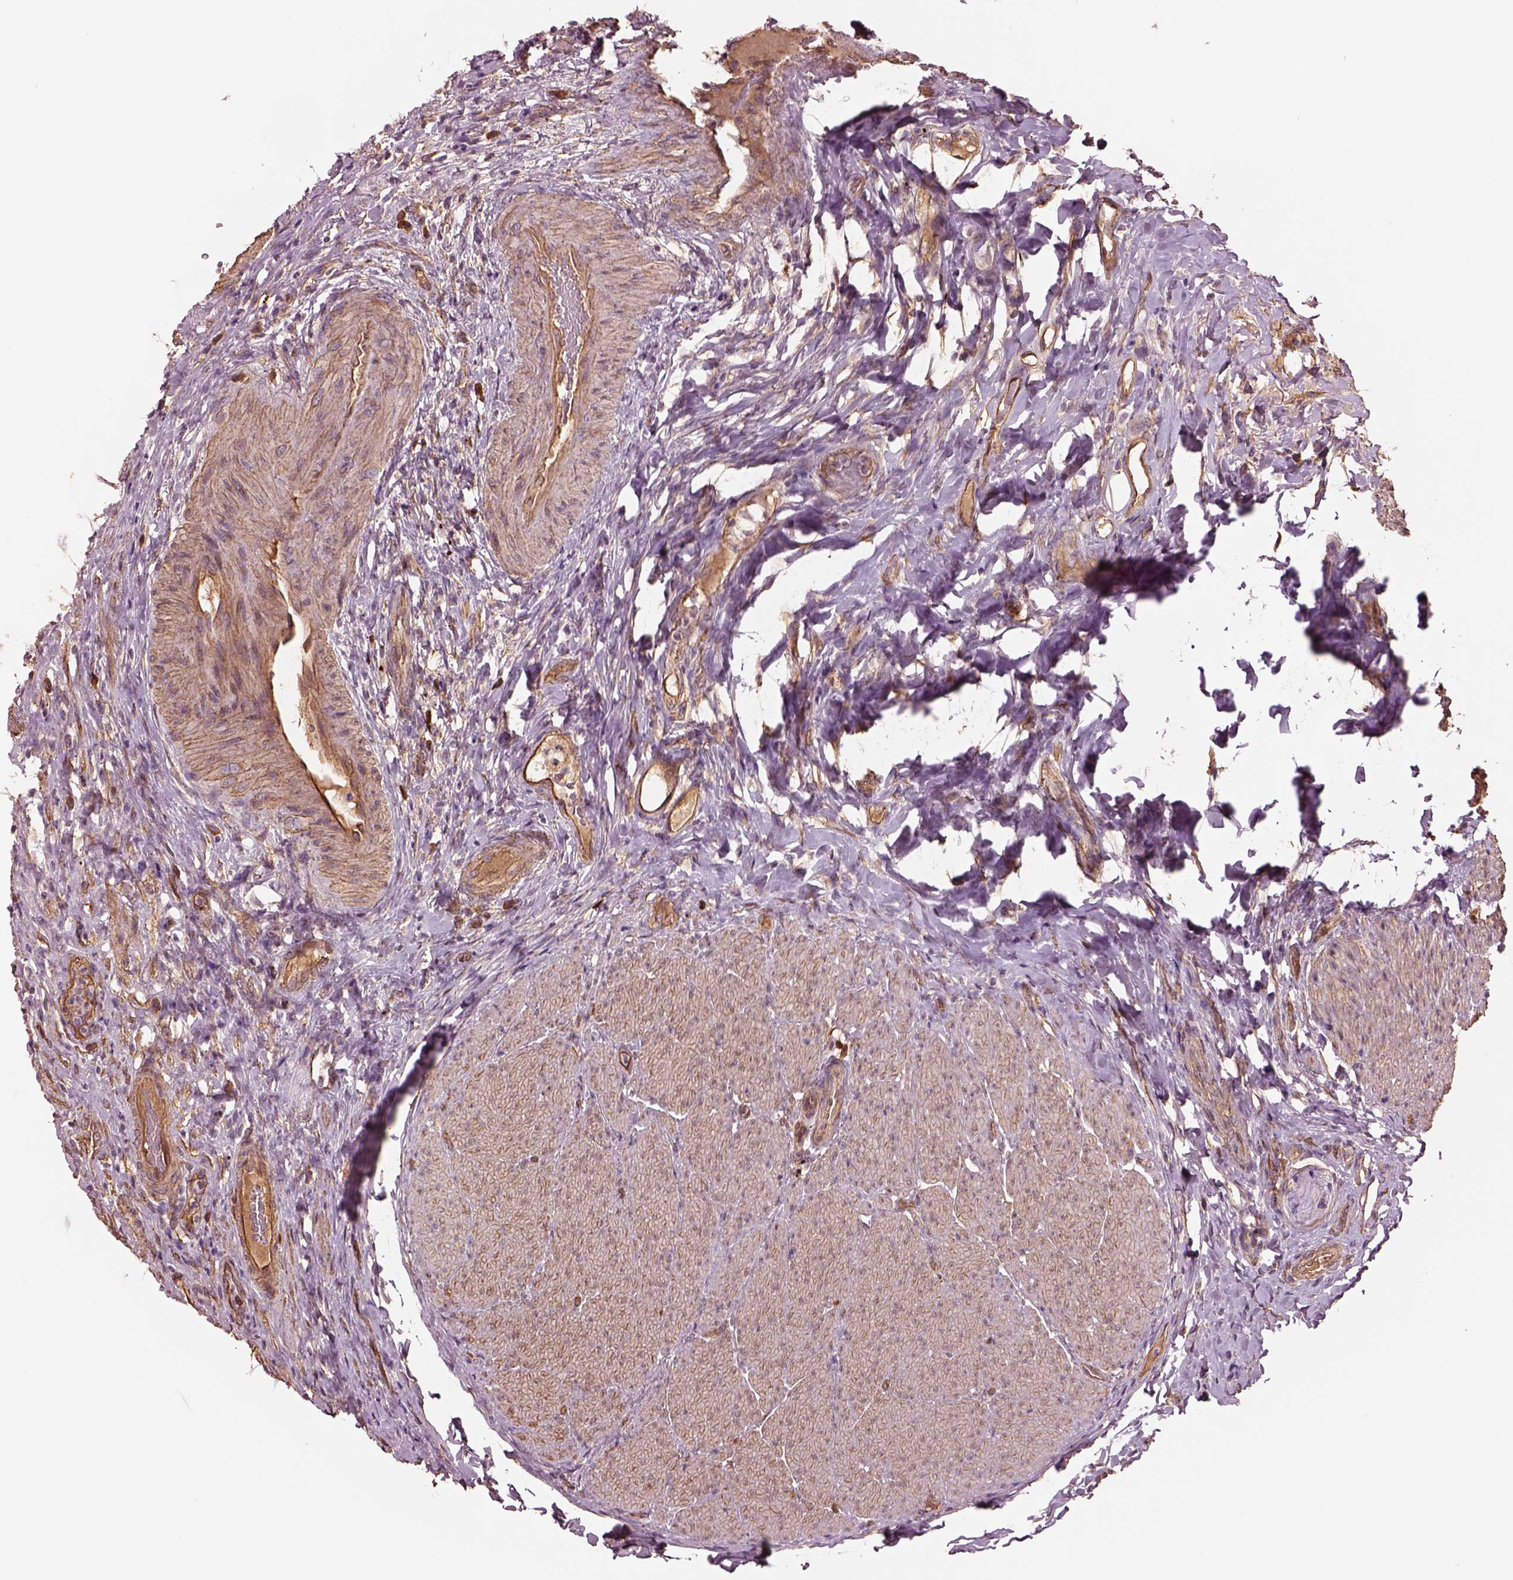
{"staining": {"intensity": "negative", "quantity": "none", "location": "none"}, "tissue": "urinary bladder", "cell_type": "Urothelial cells", "image_type": "normal", "snomed": [{"axis": "morphology", "description": "Normal tissue, NOS"}, {"axis": "topography", "description": "Urinary bladder"}, {"axis": "topography", "description": "Peripheral nerve tissue"}], "caption": "A high-resolution image shows immunohistochemistry (IHC) staining of benign urinary bladder, which displays no significant expression in urothelial cells.", "gene": "HTR1B", "patient": {"sex": "male", "age": 66}}